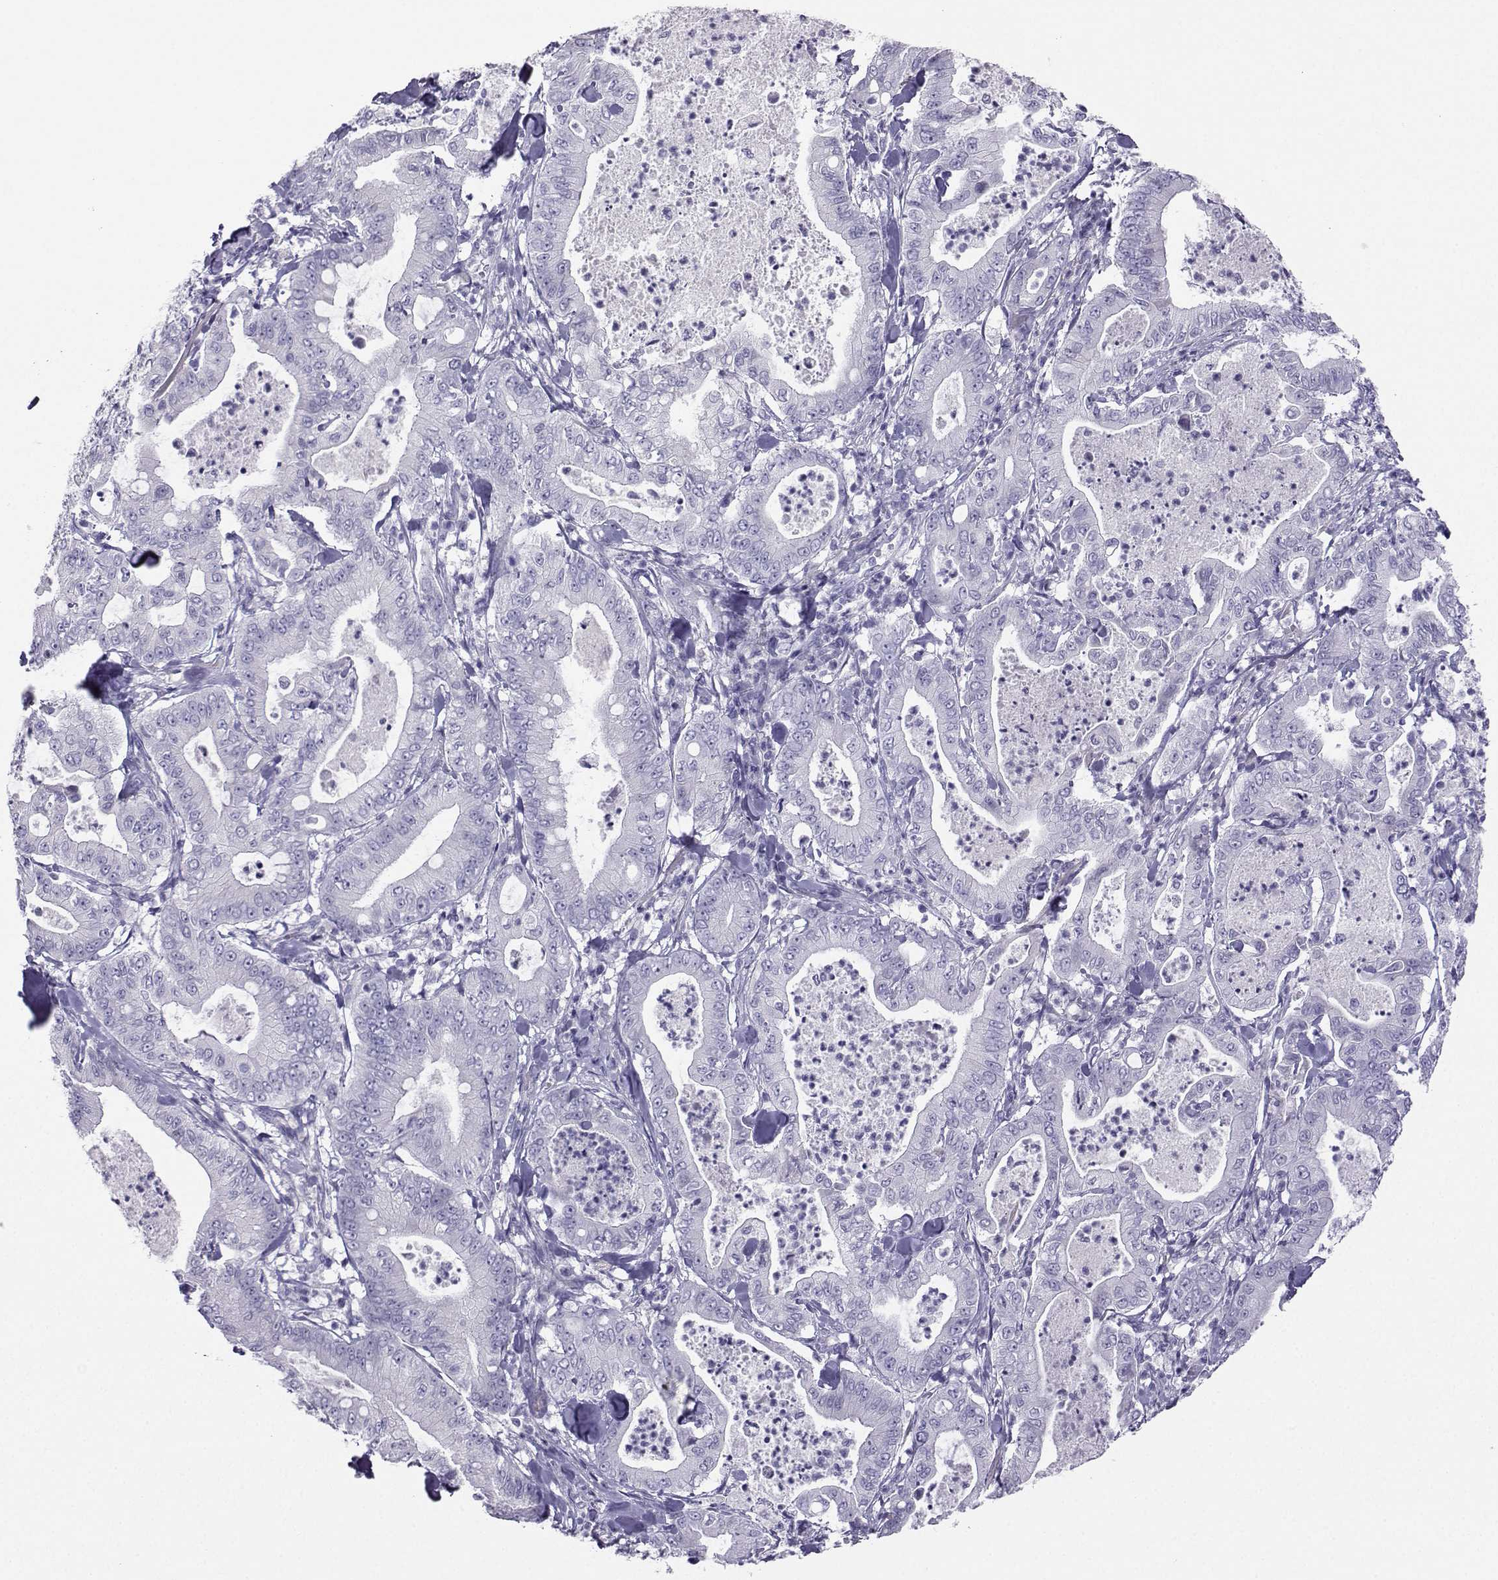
{"staining": {"intensity": "negative", "quantity": "none", "location": "none"}, "tissue": "pancreatic cancer", "cell_type": "Tumor cells", "image_type": "cancer", "snomed": [{"axis": "morphology", "description": "Adenocarcinoma, NOS"}, {"axis": "topography", "description": "Pancreas"}], "caption": "There is no significant expression in tumor cells of pancreatic cancer.", "gene": "FBXO24", "patient": {"sex": "male", "age": 71}}